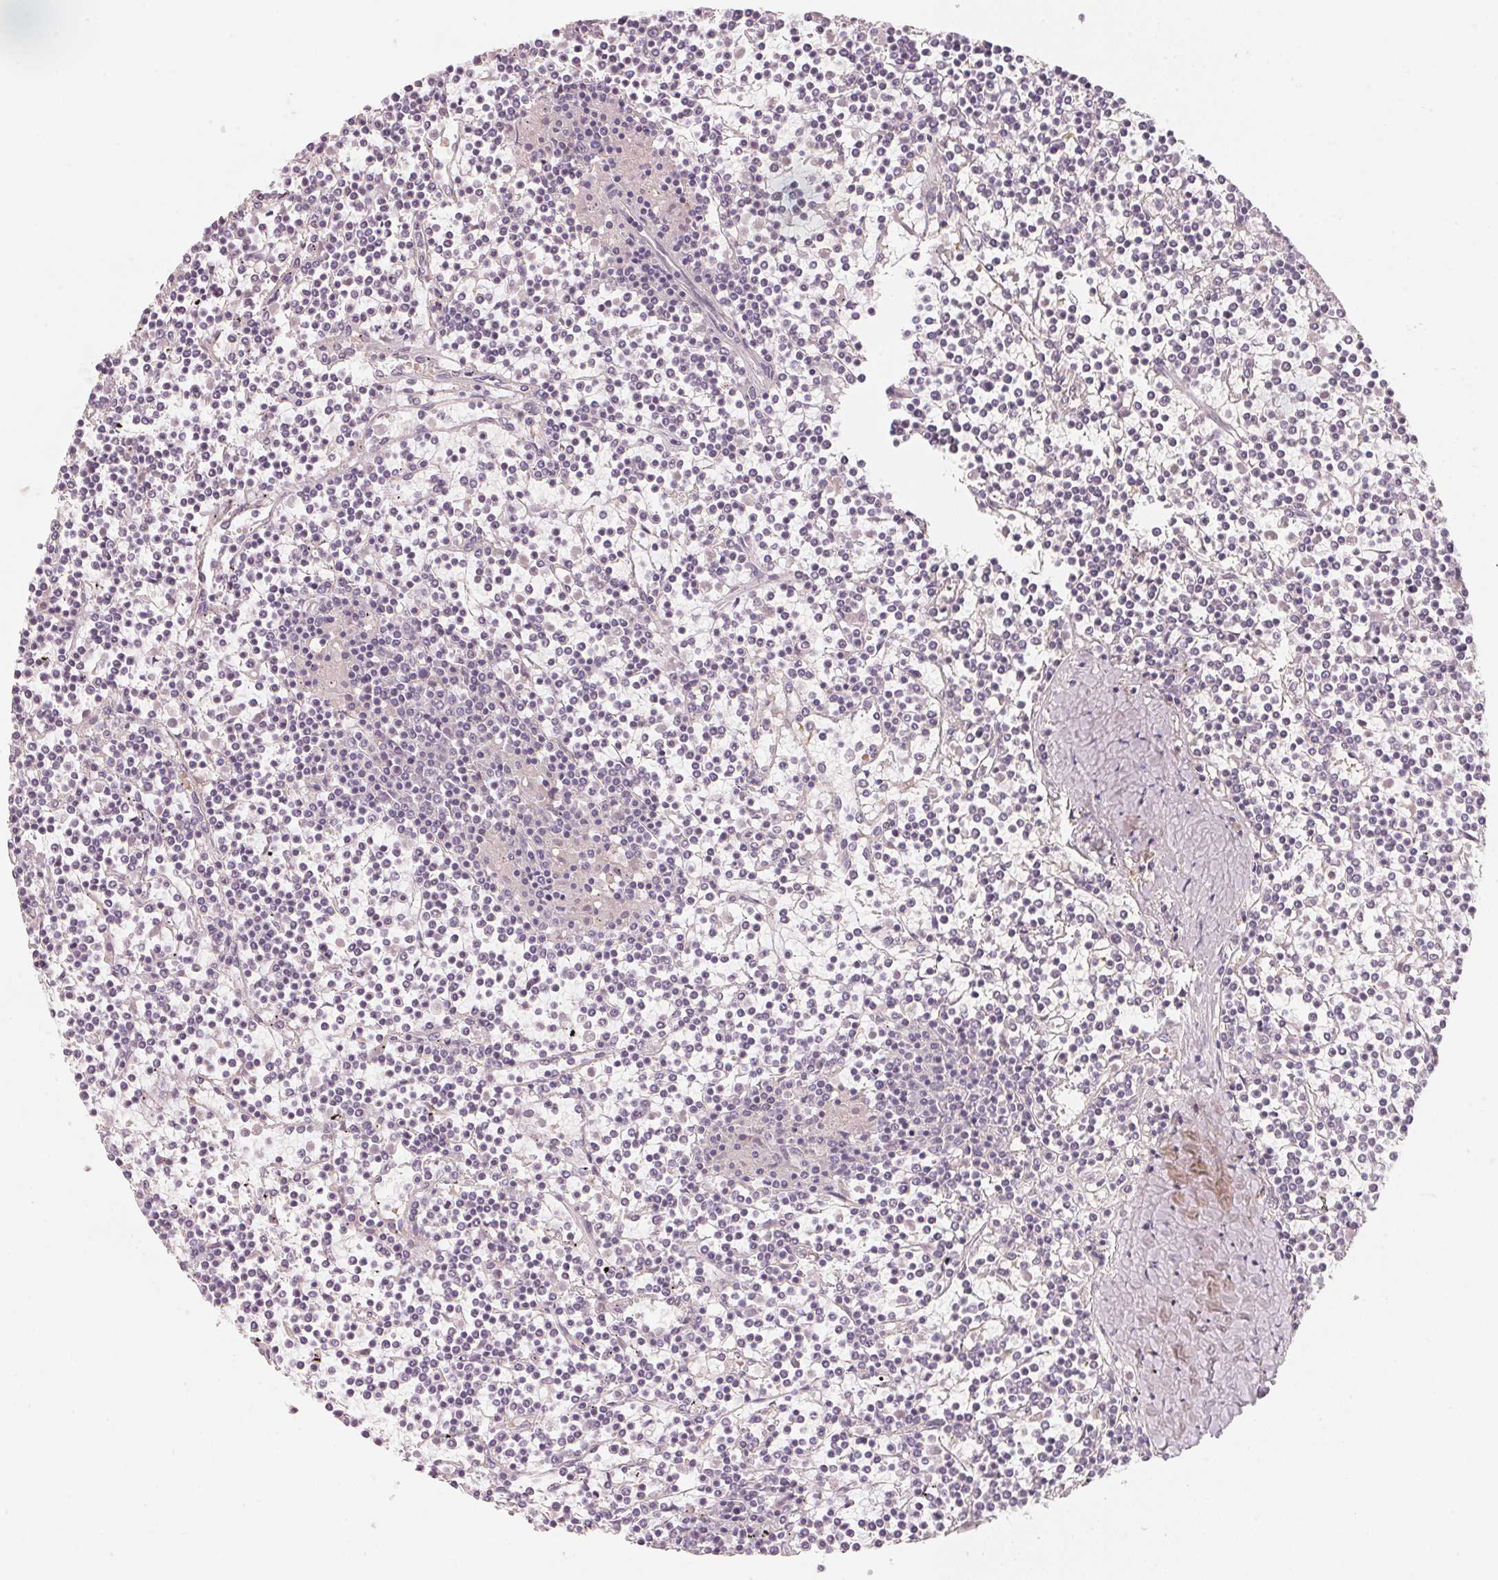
{"staining": {"intensity": "negative", "quantity": "none", "location": "none"}, "tissue": "lymphoma", "cell_type": "Tumor cells", "image_type": "cancer", "snomed": [{"axis": "morphology", "description": "Malignant lymphoma, non-Hodgkin's type, Low grade"}, {"axis": "topography", "description": "Spleen"}], "caption": "Malignant lymphoma, non-Hodgkin's type (low-grade) stained for a protein using IHC displays no positivity tumor cells.", "gene": "TREH", "patient": {"sex": "female", "age": 19}}